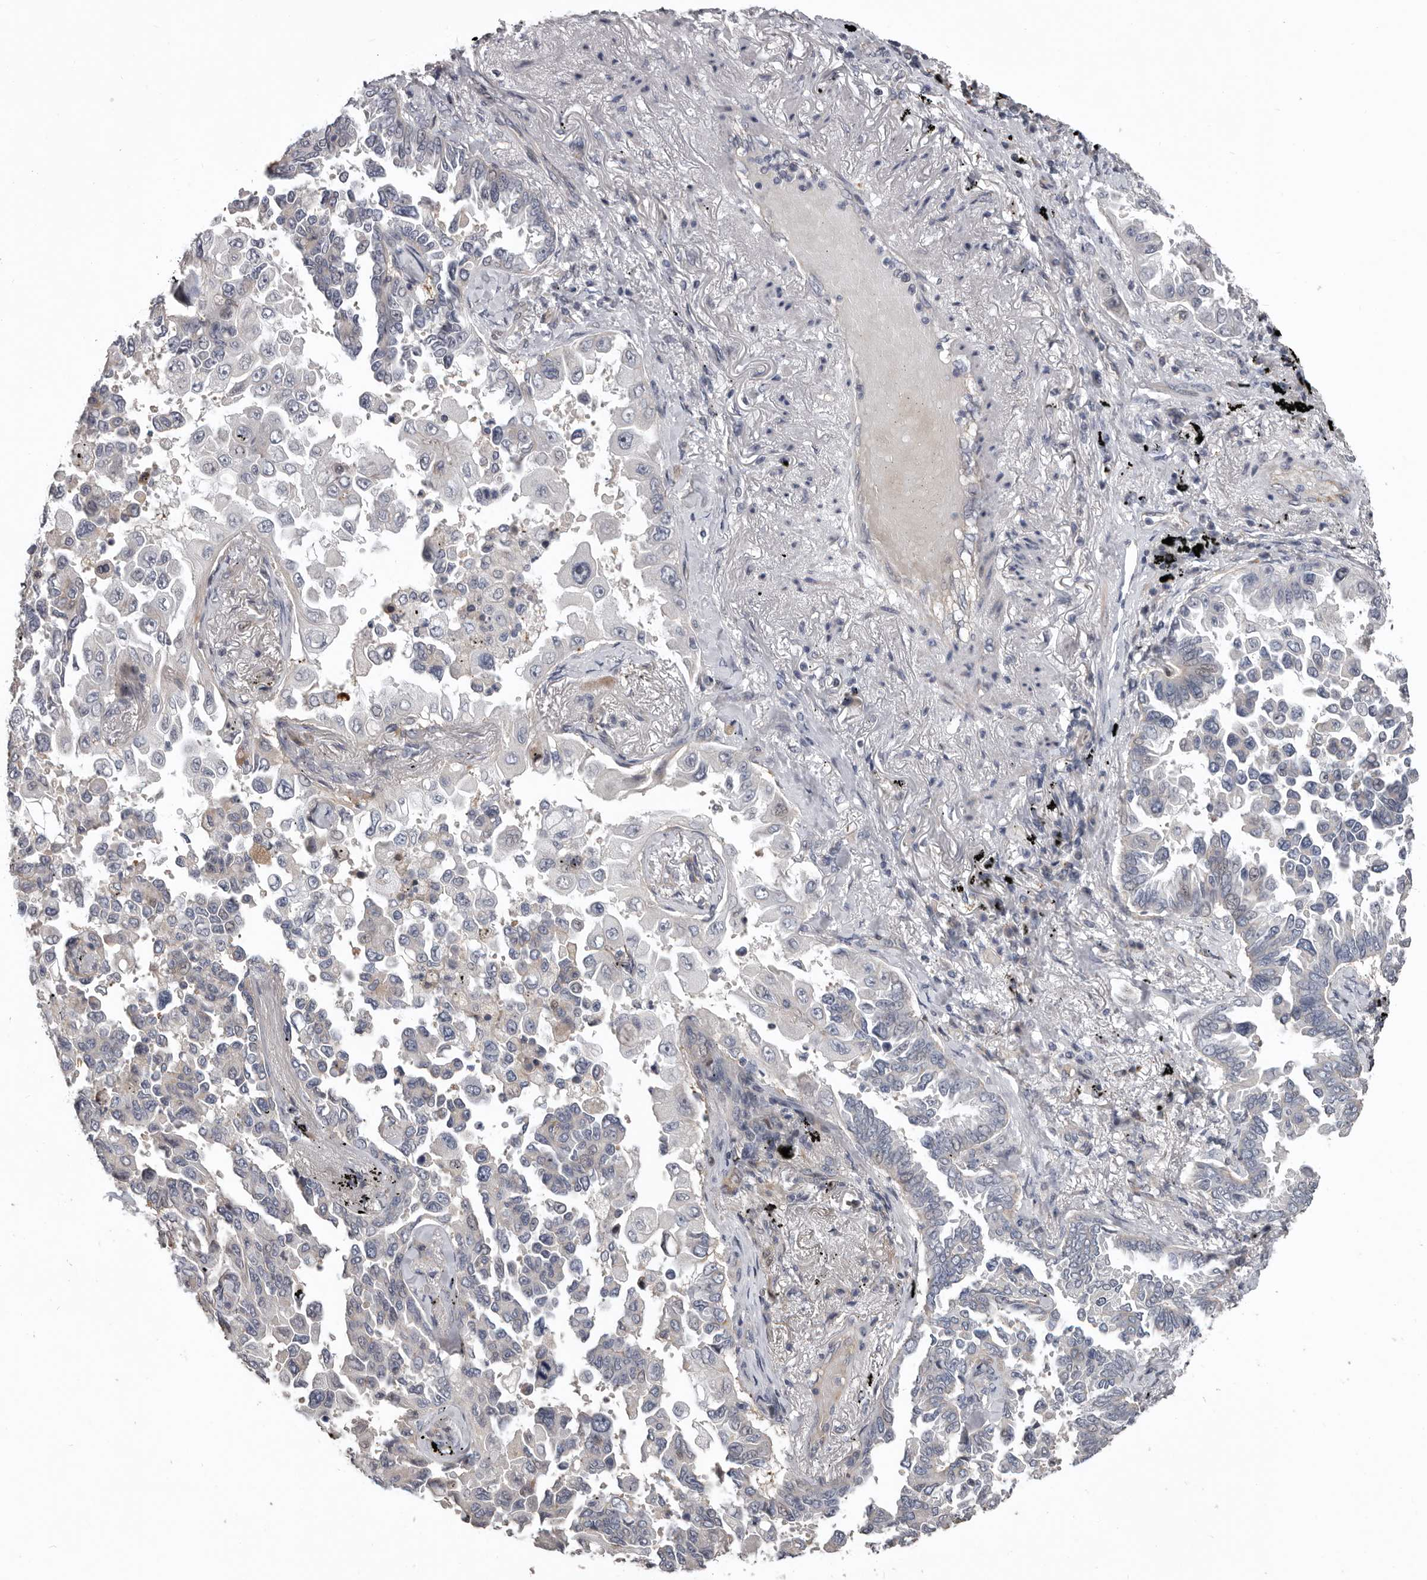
{"staining": {"intensity": "negative", "quantity": "none", "location": "none"}, "tissue": "lung cancer", "cell_type": "Tumor cells", "image_type": "cancer", "snomed": [{"axis": "morphology", "description": "Adenocarcinoma, NOS"}, {"axis": "topography", "description": "Lung"}], "caption": "The immunohistochemistry (IHC) image has no significant expression in tumor cells of adenocarcinoma (lung) tissue. The staining was performed using DAB (3,3'-diaminobenzidine) to visualize the protein expression in brown, while the nuclei were stained in blue with hematoxylin (Magnification: 20x).", "gene": "RNF217", "patient": {"sex": "female", "age": 67}}